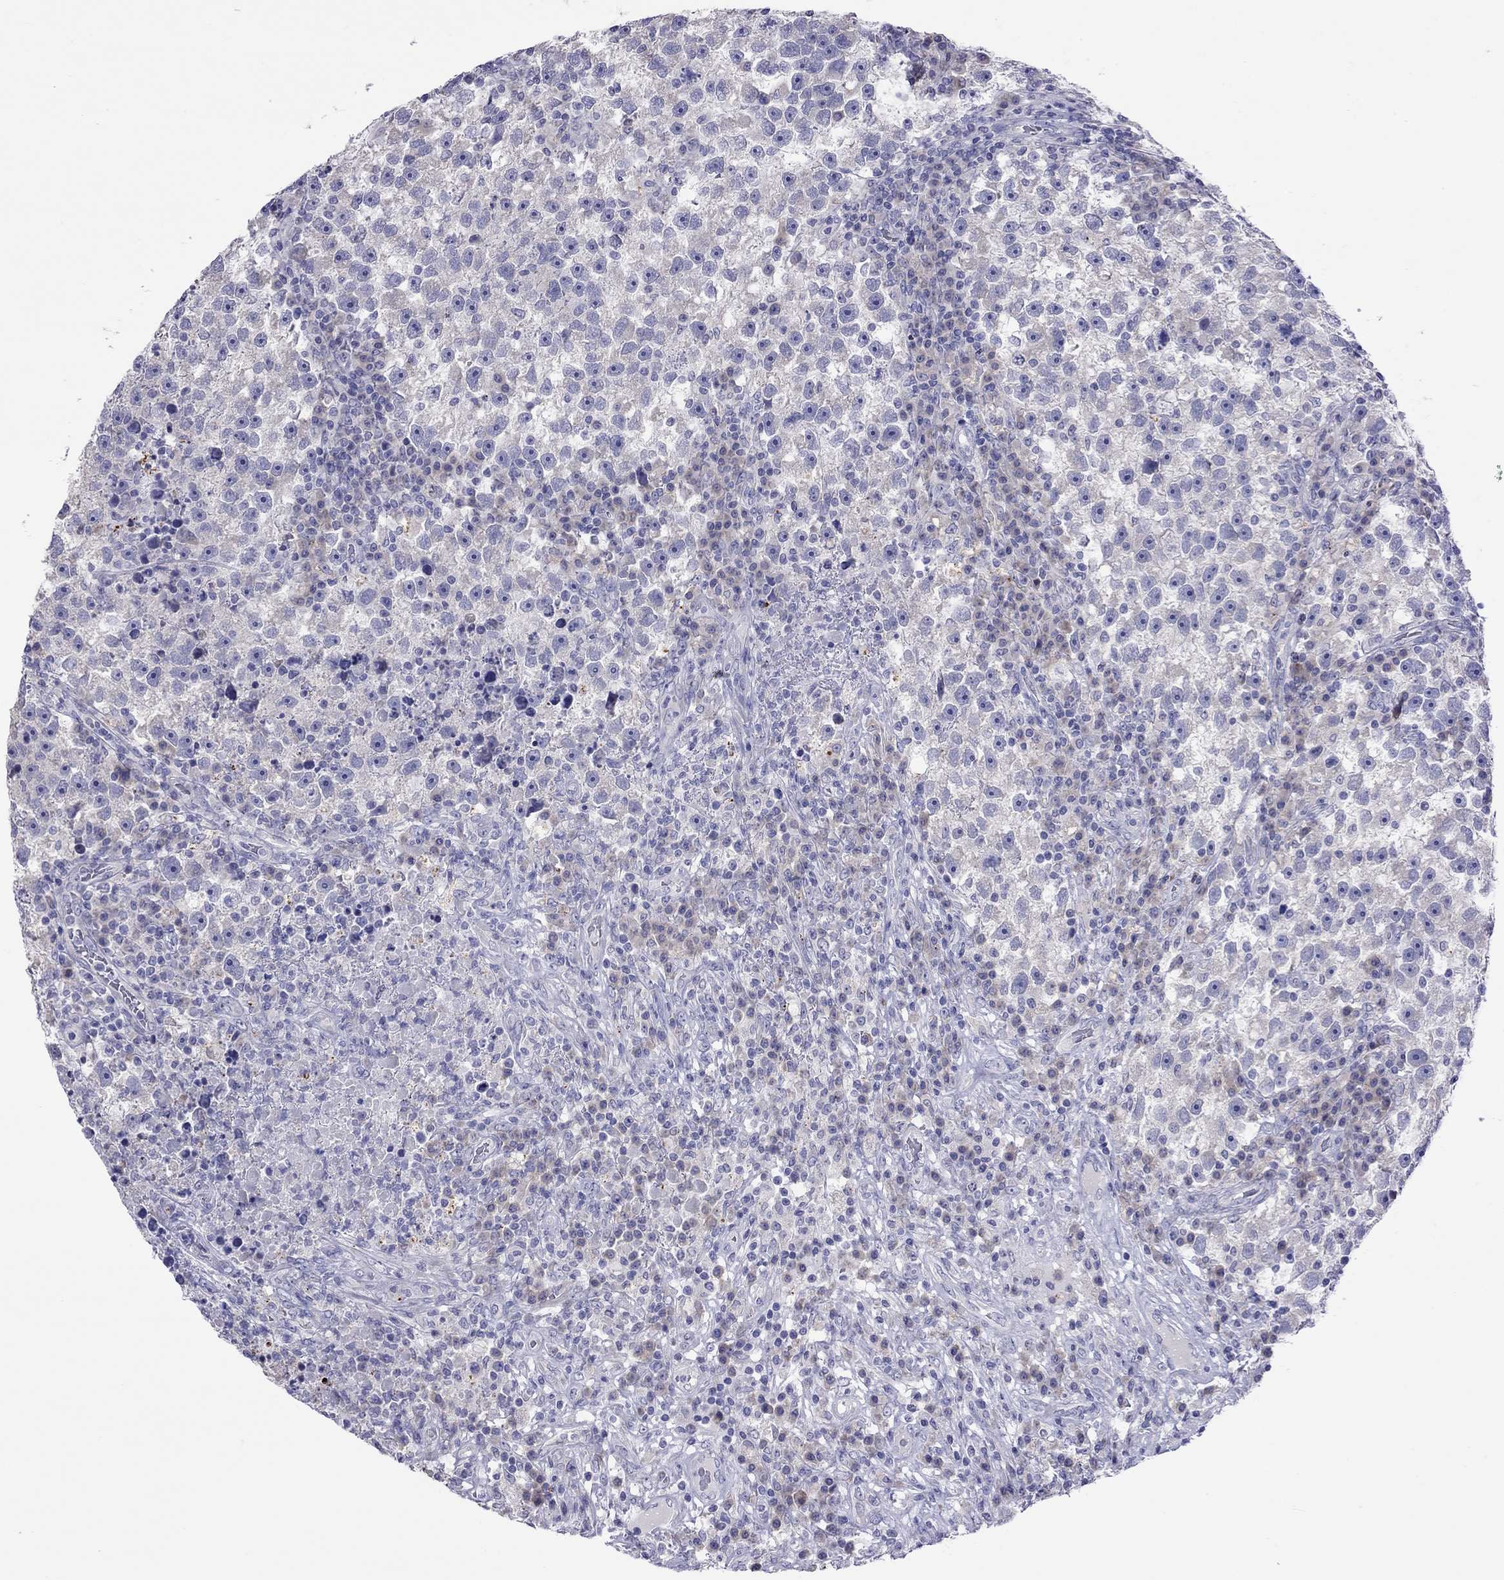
{"staining": {"intensity": "negative", "quantity": "none", "location": "none"}, "tissue": "testis cancer", "cell_type": "Tumor cells", "image_type": "cancer", "snomed": [{"axis": "morphology", "description": "Seminoma, NOS"}, {"axis": "topography", "description": "Testis"}], "caption": "This is a micrograph of immunohistochemistry (IHC) staining of testis cancer (seminoma), which shows no expression in tumor cells. The staining was performed using DAB (3,3'-diaminobenzidine) to visualize the protein expression in brown, while the nuclei were stained in blue with hematoxylin (Magnification: 20x).", "gene": "COL9A1", "patient": {"sex": "male", "age": 47}}